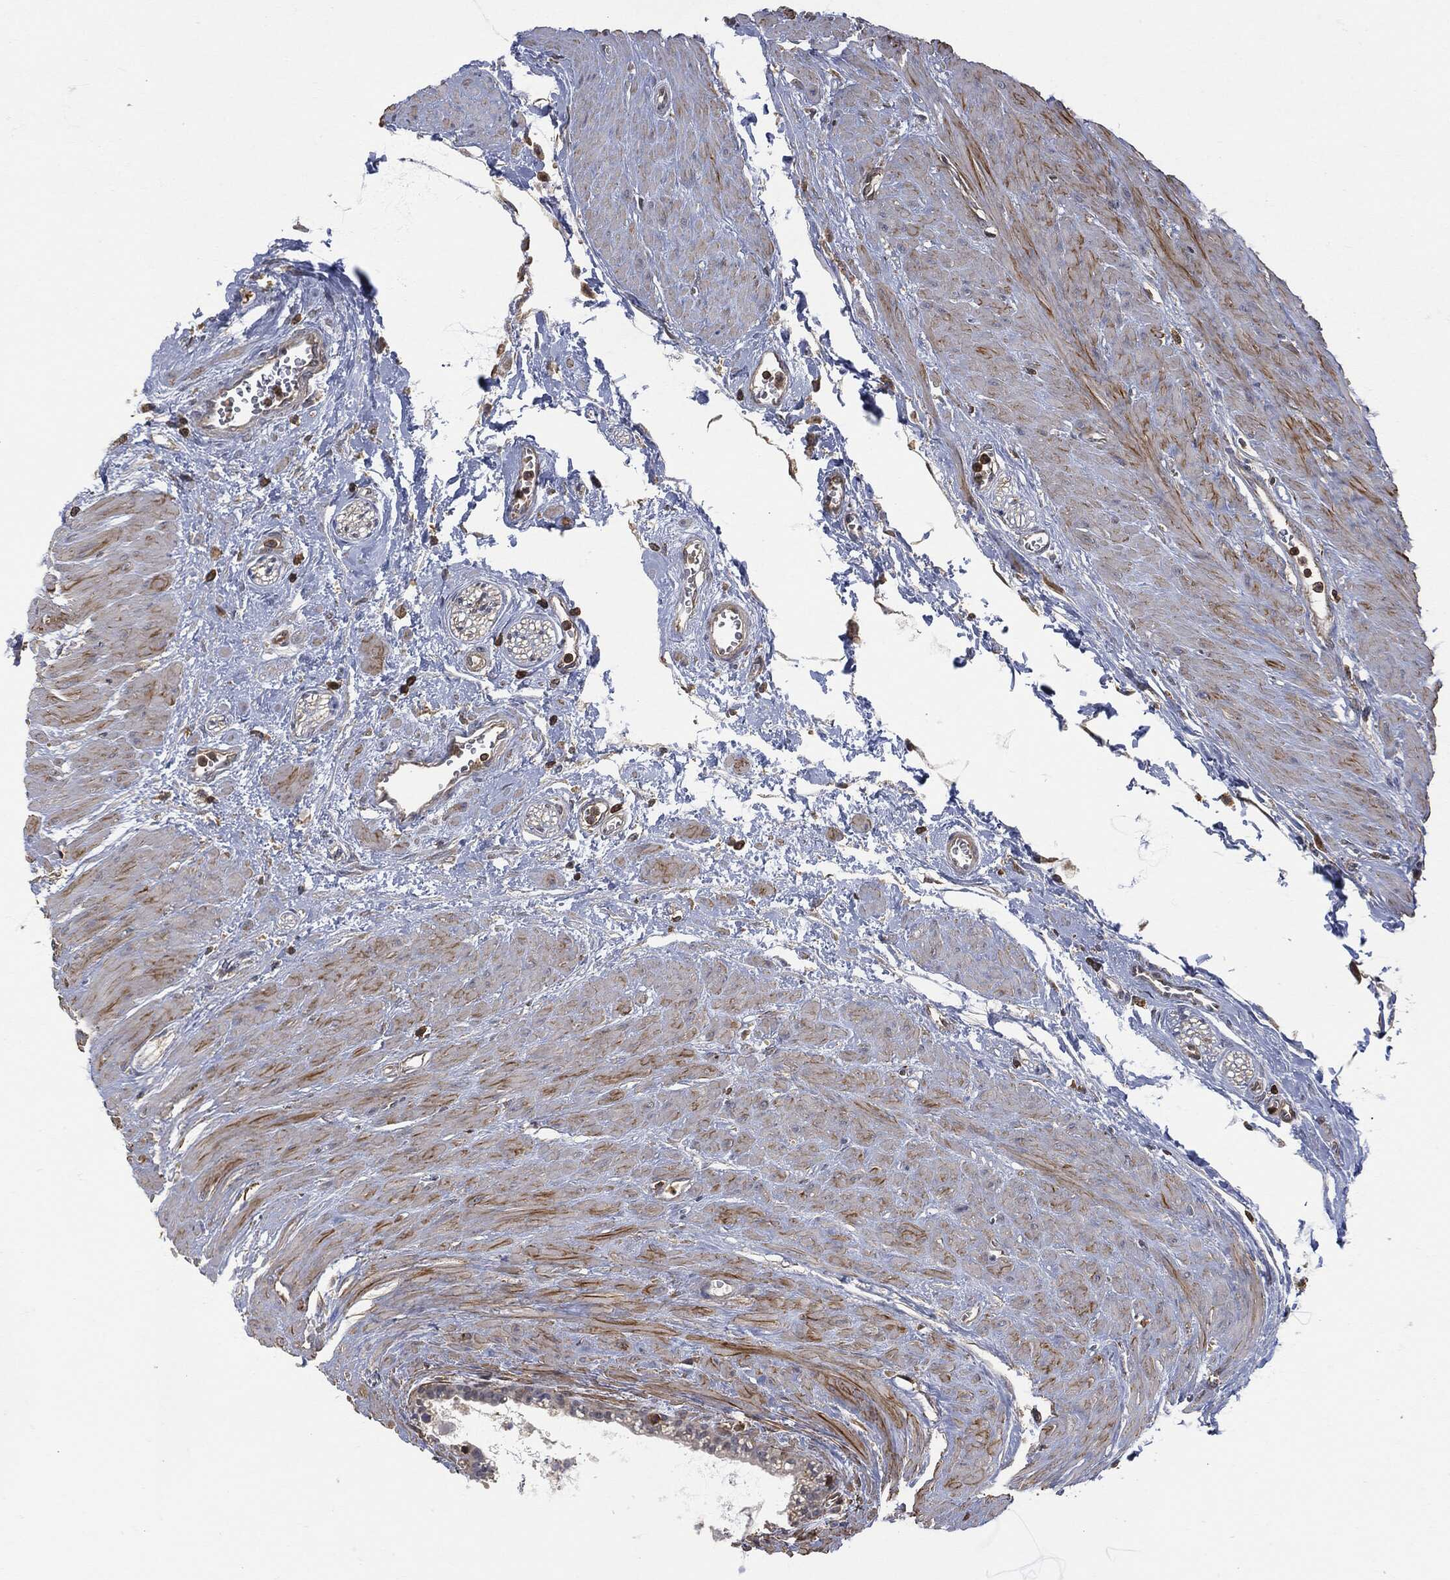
{"staining": {"intensity": "negative", "quantity": "none", "location": "none"}, "tissue": "seminal vesicle", "cell_type": "Glandular cells", "image_type": "normal", "snomed": [{"axis": "morphology", "description": "Normal tissue, NOS"}, {"axis": "morphology", "description": "Urothelial carcinoma, NOS"}, {"axis": "topography", "description": "Urinary bladder"}, {"axis": "topography", "description": "Seminal veicle"}], "caption": "The immunohistochemistry (IHC) image has no significant positivity in glandular cells of seminal vesicle.", "gene": "PSMB10", "patient": {"sex": "male", "age": 76}}